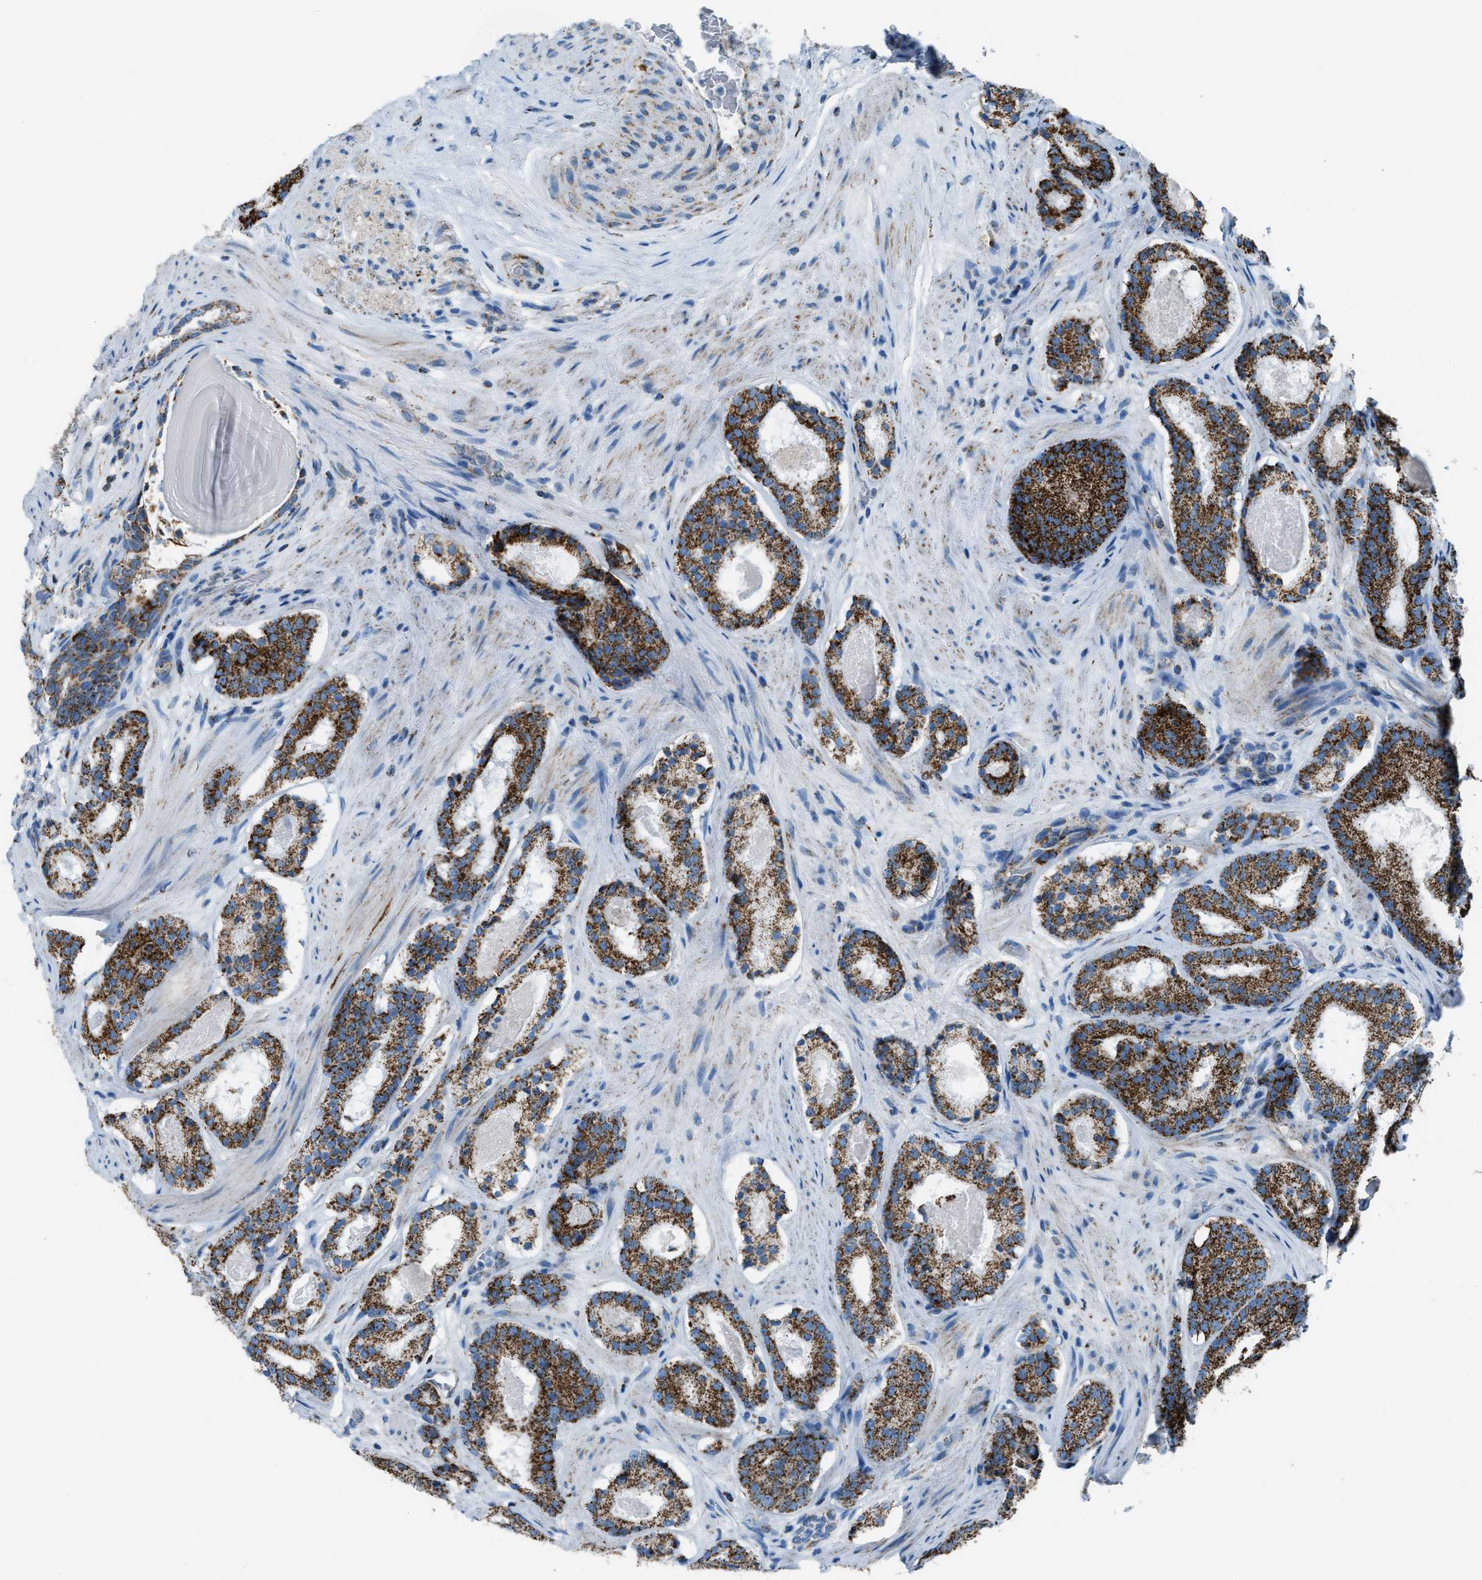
{"staining": {"intensity": "strong", "quantity": ">75%", "location": "cytoplasmic/membranous"}, "tissue": "prostate cancer", "cell_type": "Tumor cells", "image_type": "cancer", "snomed": [{"axis": "morphology", "description": "Adenocarcinoma, Low grade"}, {"axis": "topography", "description": "Prostate"}], "caption": "Prostate cancer (low-grade adenocarcinoma) was stained to show a protein in brown. There is high levels of strong cytoplasmic/membranous staining in approximately >75% of tumor cells.", "gene": "MDH2", "patient": {"sex": "male", "age": 69}}